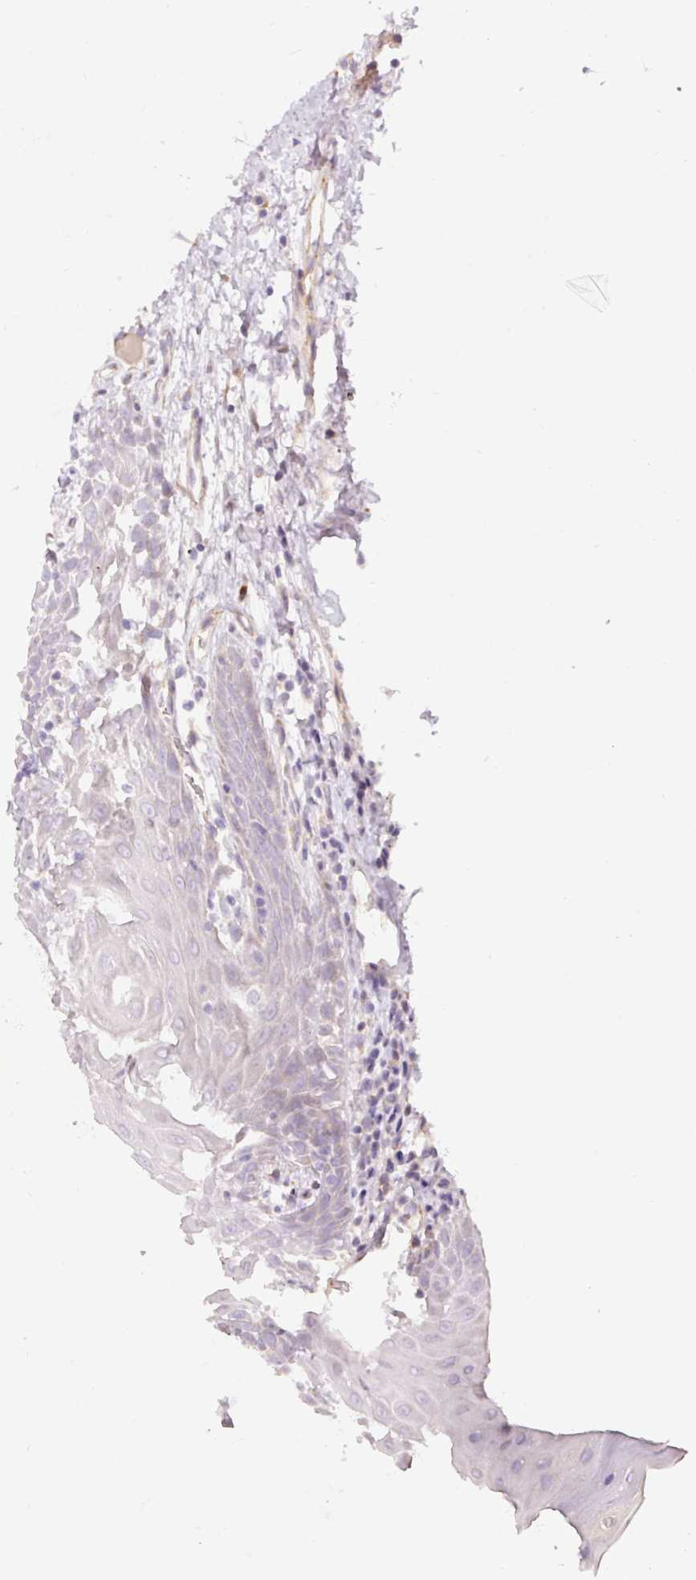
{"staining": {"intensity": "negative", "quantity": "none", "location": "none"}, "tissue": "oral mucosa", "cell_type": "Squamous epithelial cells", "image_type": "normal", "snomed": [{"axis": "morphology", "description": "Normal tissue, NOS"}, {"axis": "topography", "description": "Oral tissue"}, {"axis": "topography", "description": "Tounge, NOS"}], "caption": "A high-resolution photomicrograph shows immunohistochemistry staining of unremarkable oral mucosa, which displays no significant positivity in squamous epithelial cells. (Brightfield microscopy of DAB (3,3'-diaminobenzidine) immunohistochemistry (IHC) at high magnification).", "gene": "NBPF11", "patient": {"sex": "female", "age": 59}}